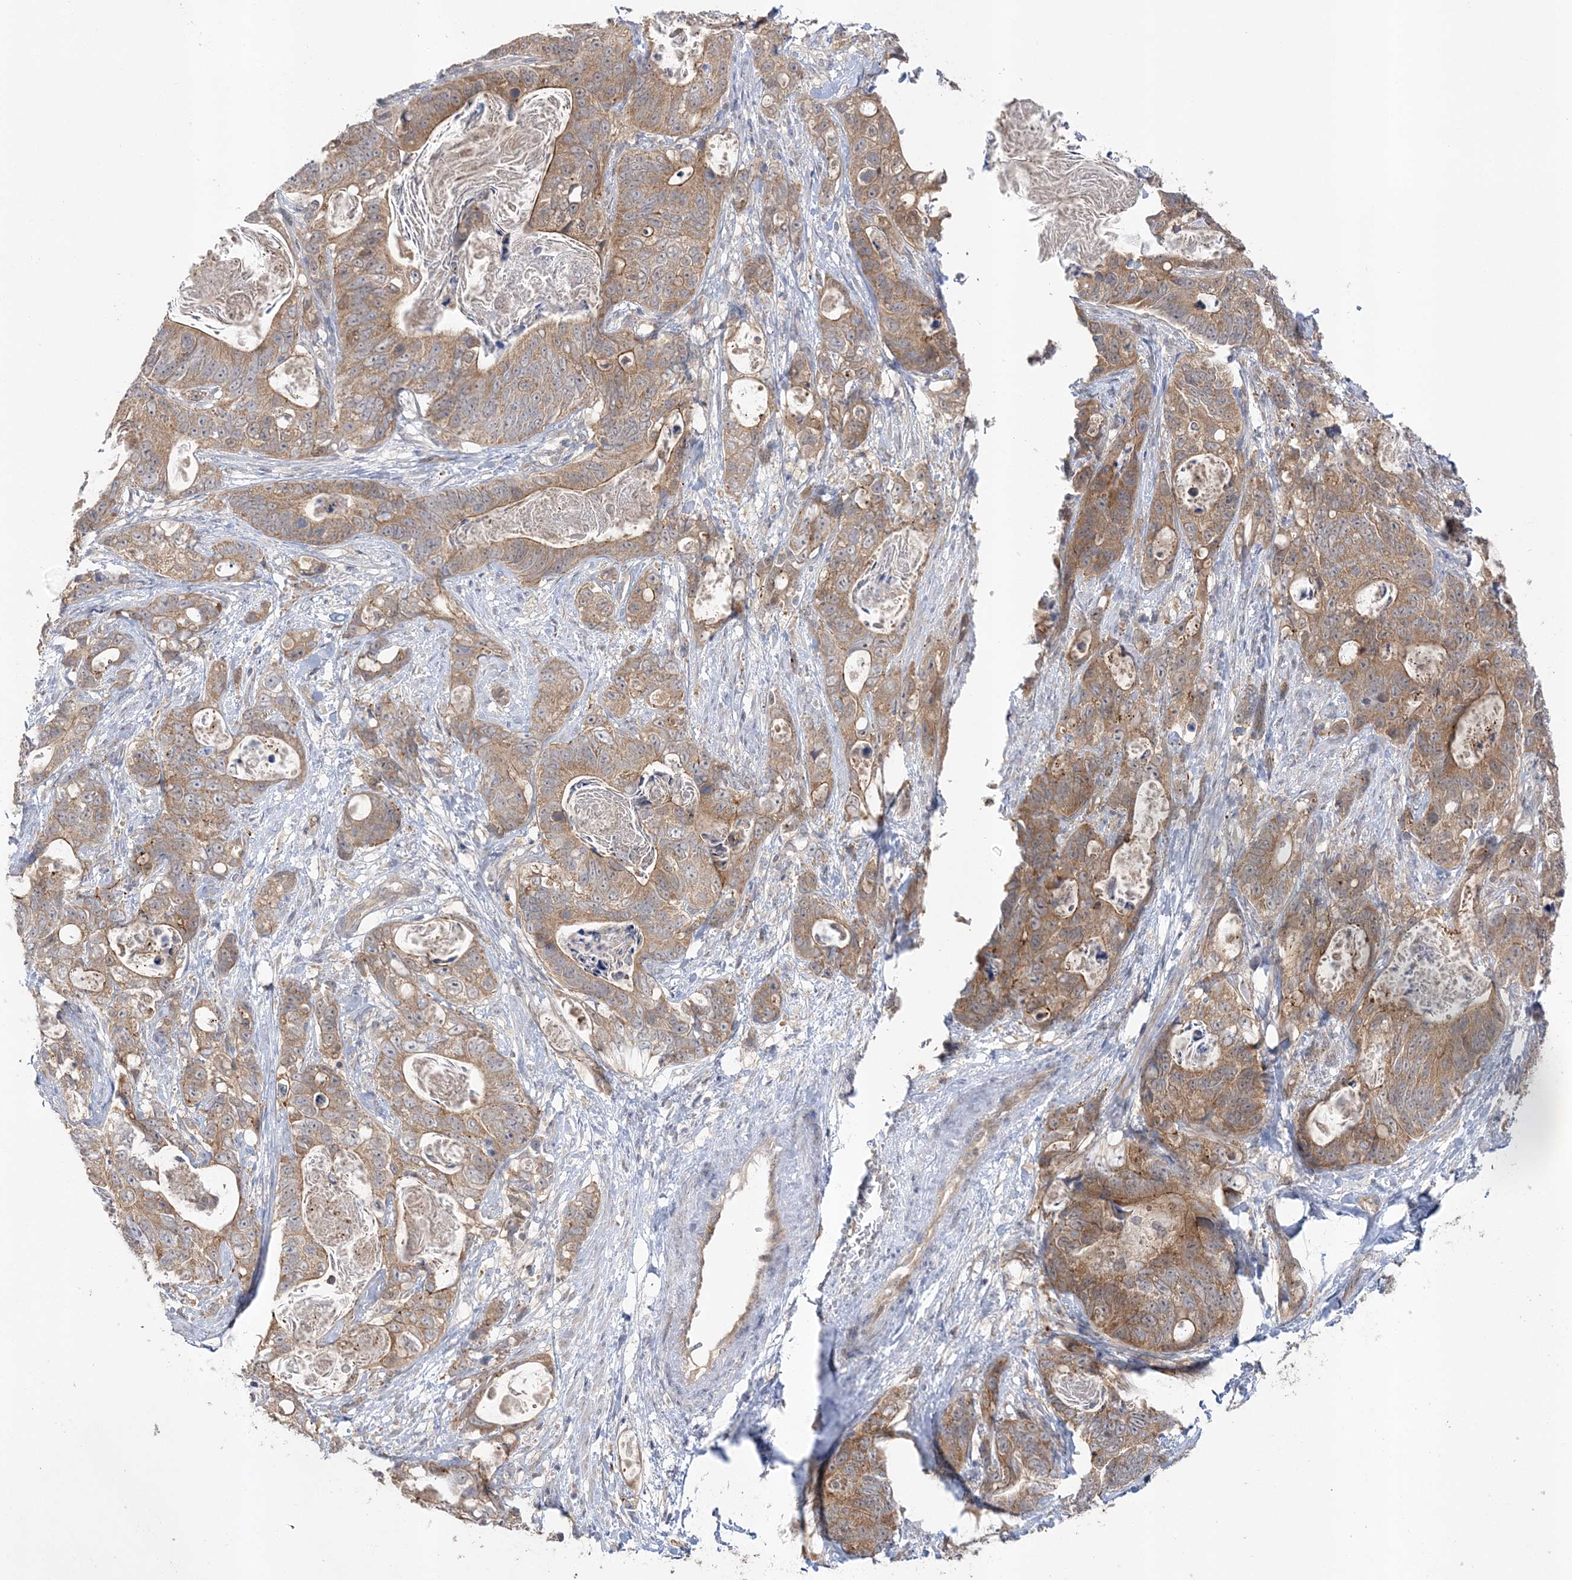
{"staining": {"intensity": "moderate", "quantity": ">75%", "location": "cytoplasmic/membranous"}, "tissue": "stomach cancer", "cell_type": "Tumor cells", "image_type": "cancer", "snomed": [{"axis": "morphology", "description": "Normal tissue, NOS"}, {"axis": "morphology", "description": "Adenocarcinoma, NOS"}, {"axis": "topography", "description": "Stomach"}], "caption": "Immunohistochemistry histopathology image of neoplastic tissue: stomach cancer (adenocarcinoma) stained using IHC exhibits medium levels of moderate protein expression localized specifically in the cytoplasmic/membranous of tumor cells, appearing as a cytoplasmic/membranous brown color.", "gene": "MMADHC", "patient": {"sex": "female", "age": 89}}